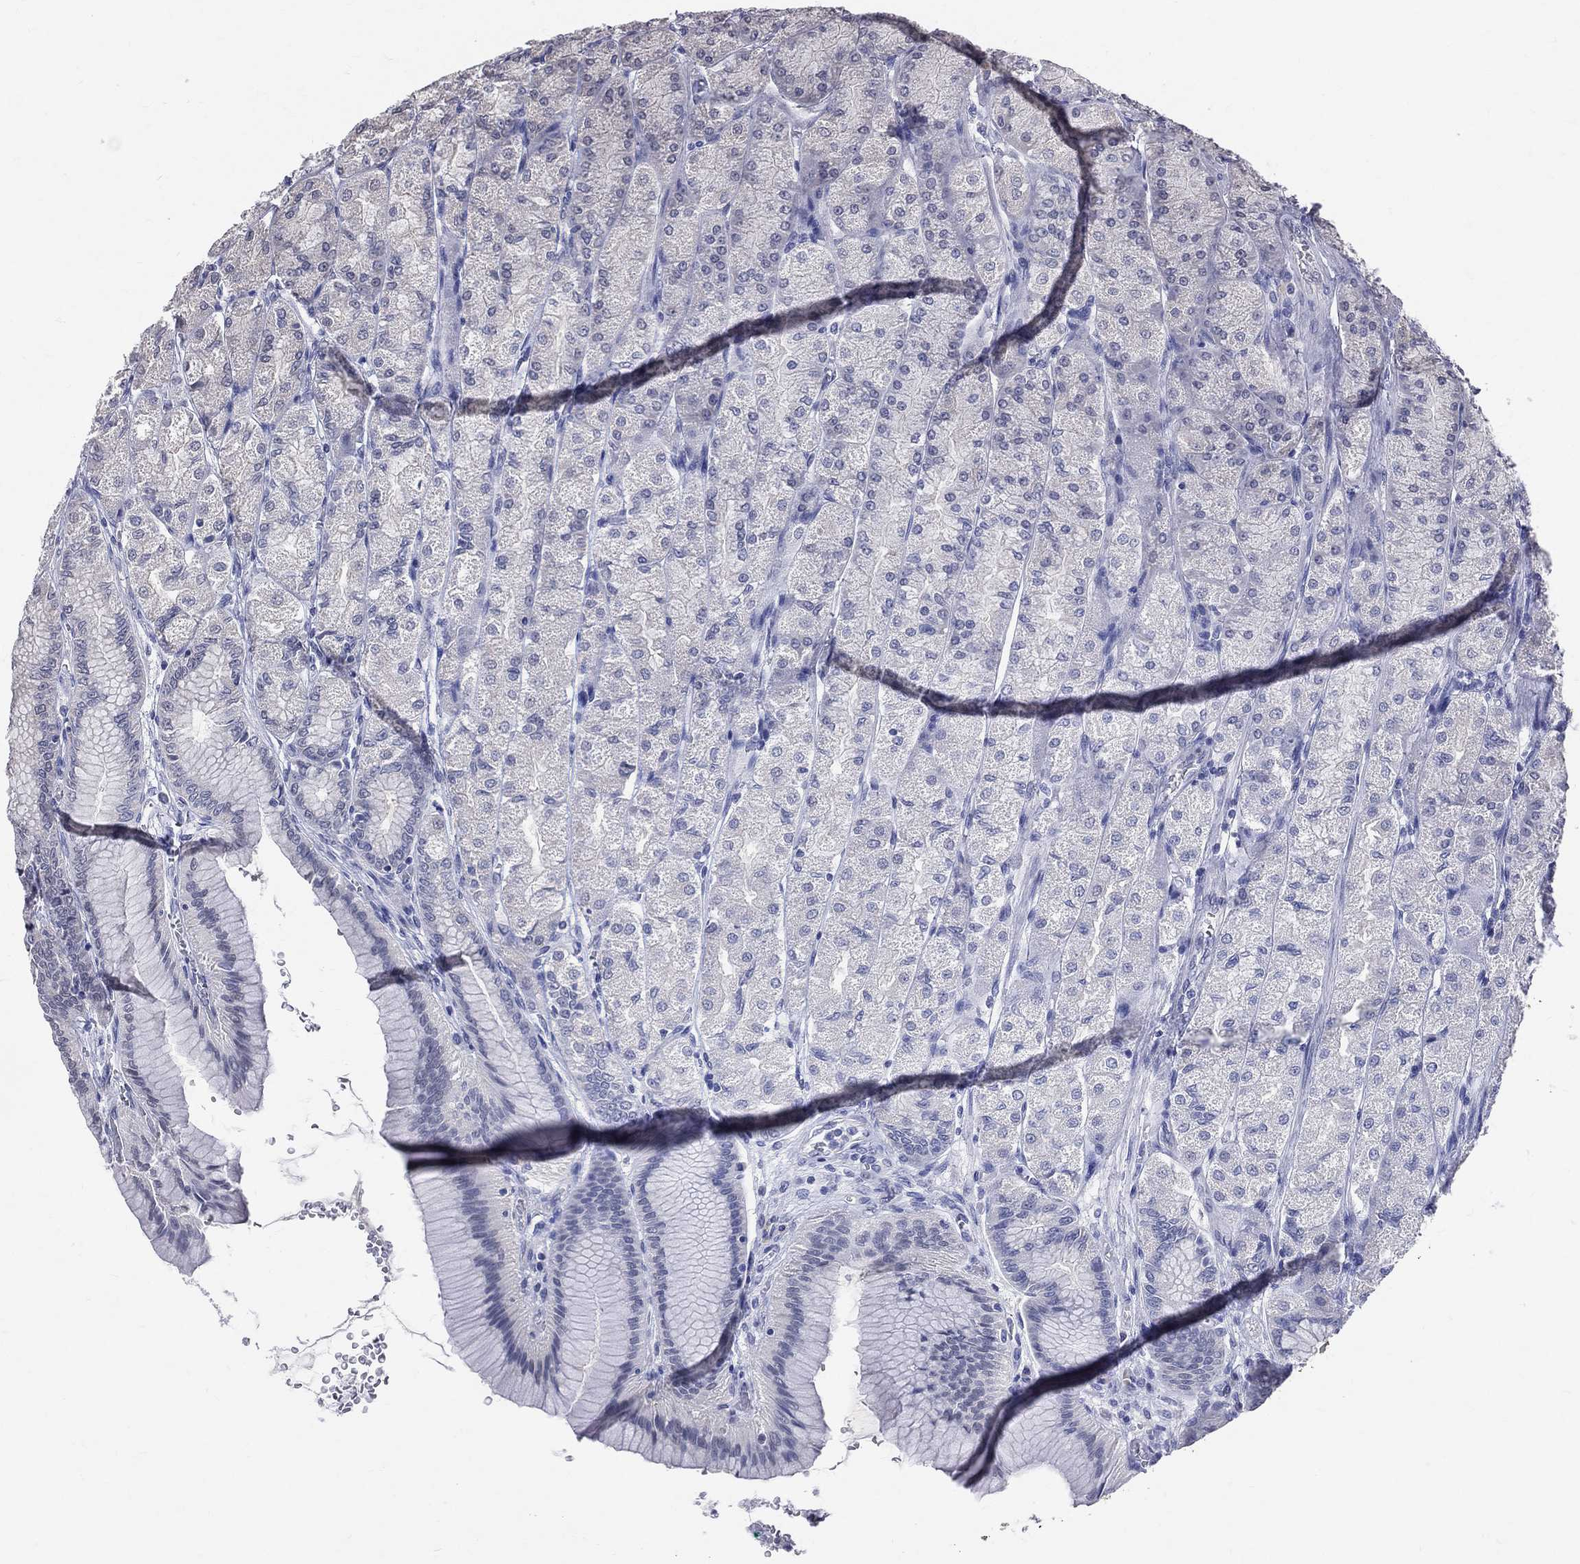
{"staining": {"intensity": "negative", "quantity": "none", "location": "none"}, "tissue": "stomach", "cell_type": "Glandular cells", "image_type": "normal", "snomed": [{"axis": "morphology", "description": "Normal tissue, NOS"}, {"axis": "morphology", "description": "Adenocarcinoma, NOS"}, {"axis": "morphology", "description": "Adenocarcinoma, High grade"}, {"axis": "topography", "description": "Stomach, upper"}, {"axis": "topography", "description": "Stomach"}], "caption": "The image exhibits no staining of glandular cells in normal stomach. The staining is performed using DAB (3,3'-diaminobenzidine) brown chromogen with nuclei counter-stained in using hematoxylin.", "gene": "DLG4", "patient": {"sex": "female", "age": 65}}